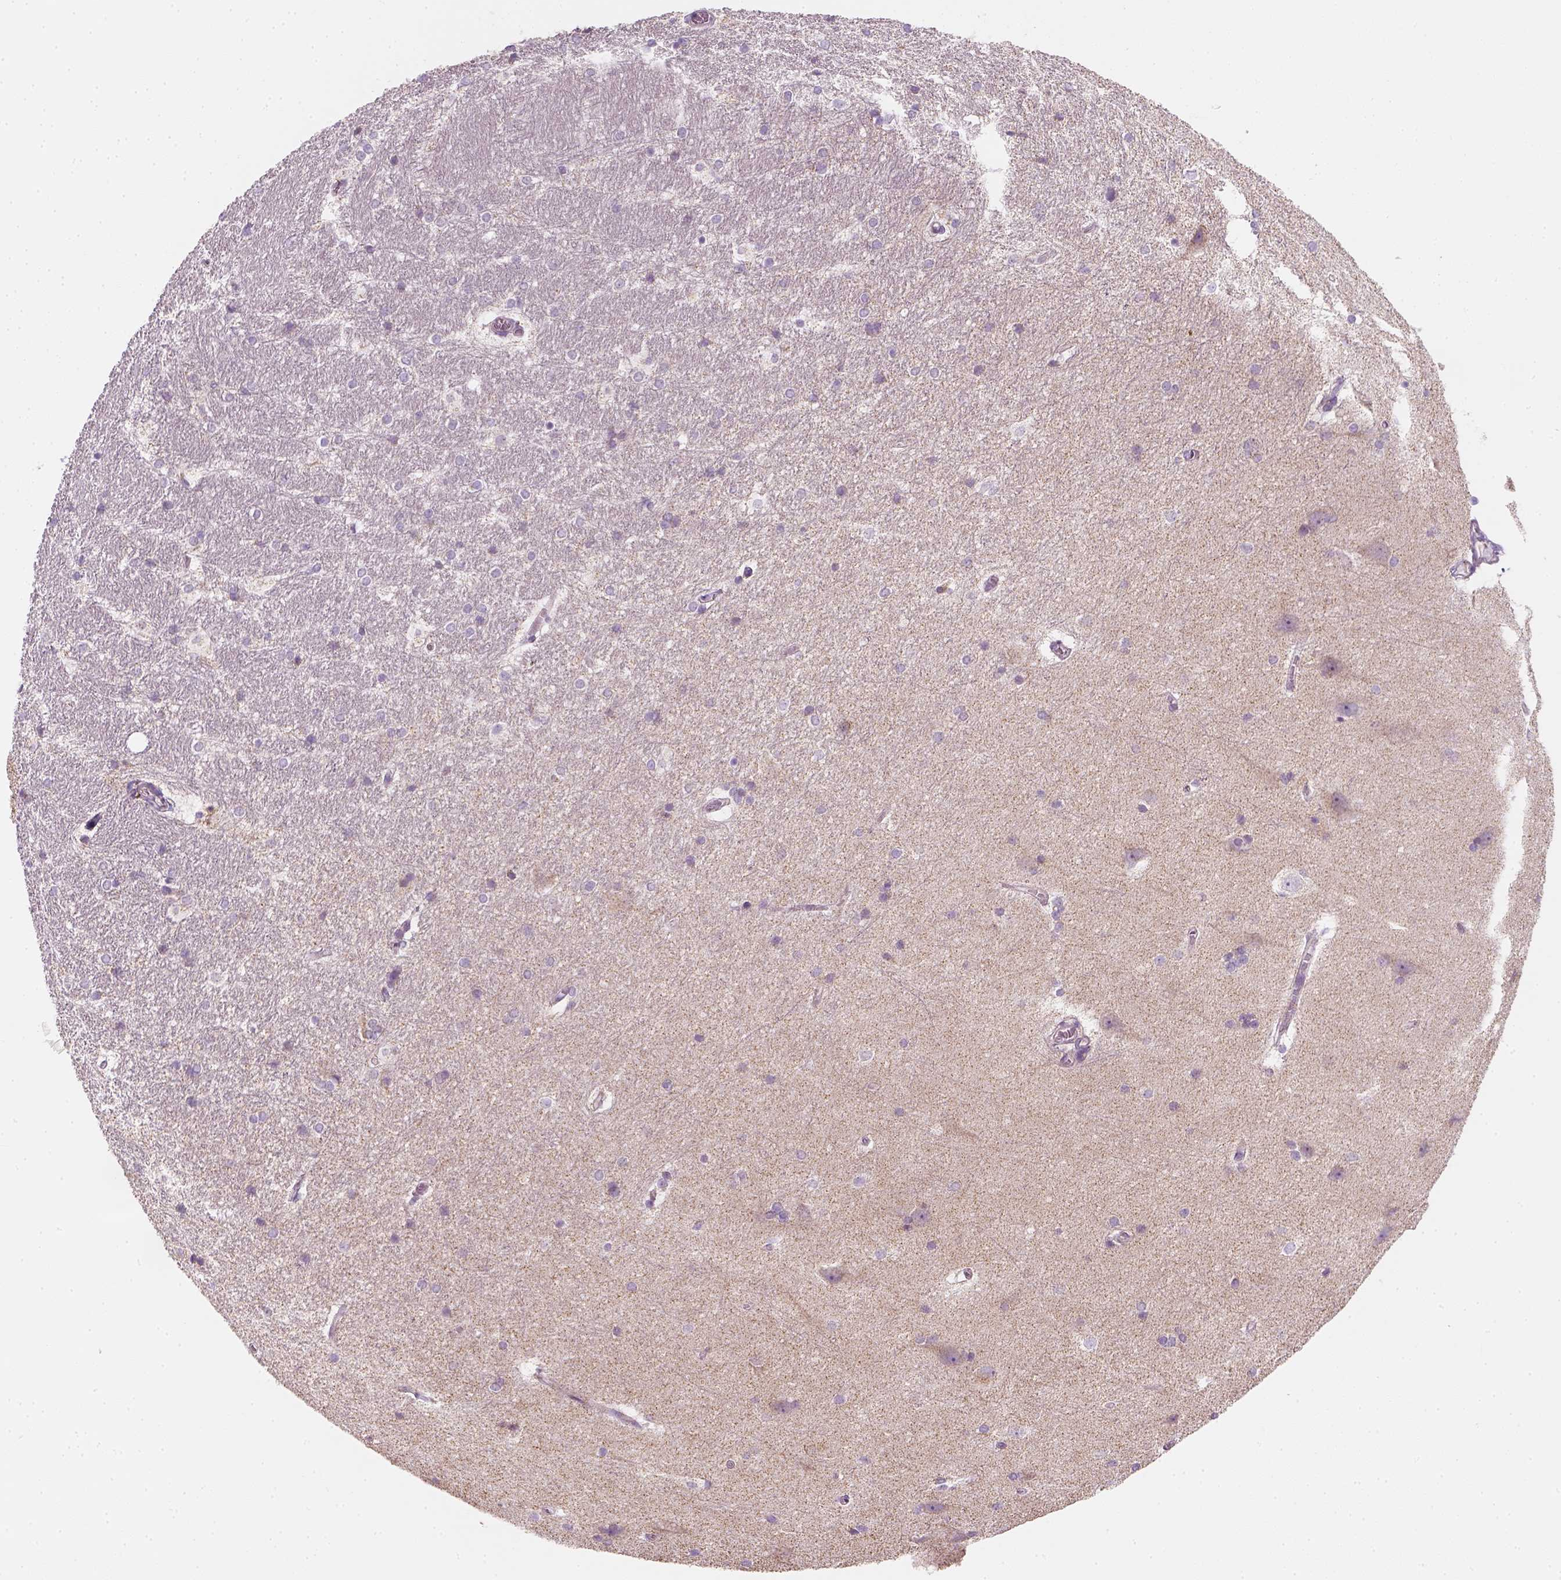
{"staining": {"intensity": "negative", "quantity": "none", "location": "none"}, "tissue": "hippocampus", "cell_type": "Glial cells", "image_type": "normal", "snomed": [{"axis": "morphology", "description": "Normal tissue, NOS"}, {"axis": "topography", "description": "Cerebral cortex"}, {"axis": "topography", "description": "Hippocampus"}], "caption": "An image of human hippocampus is negative for staining in glial cells.", "gene": "AWAT2", "patient": {"sex": "female", "age": 19}}